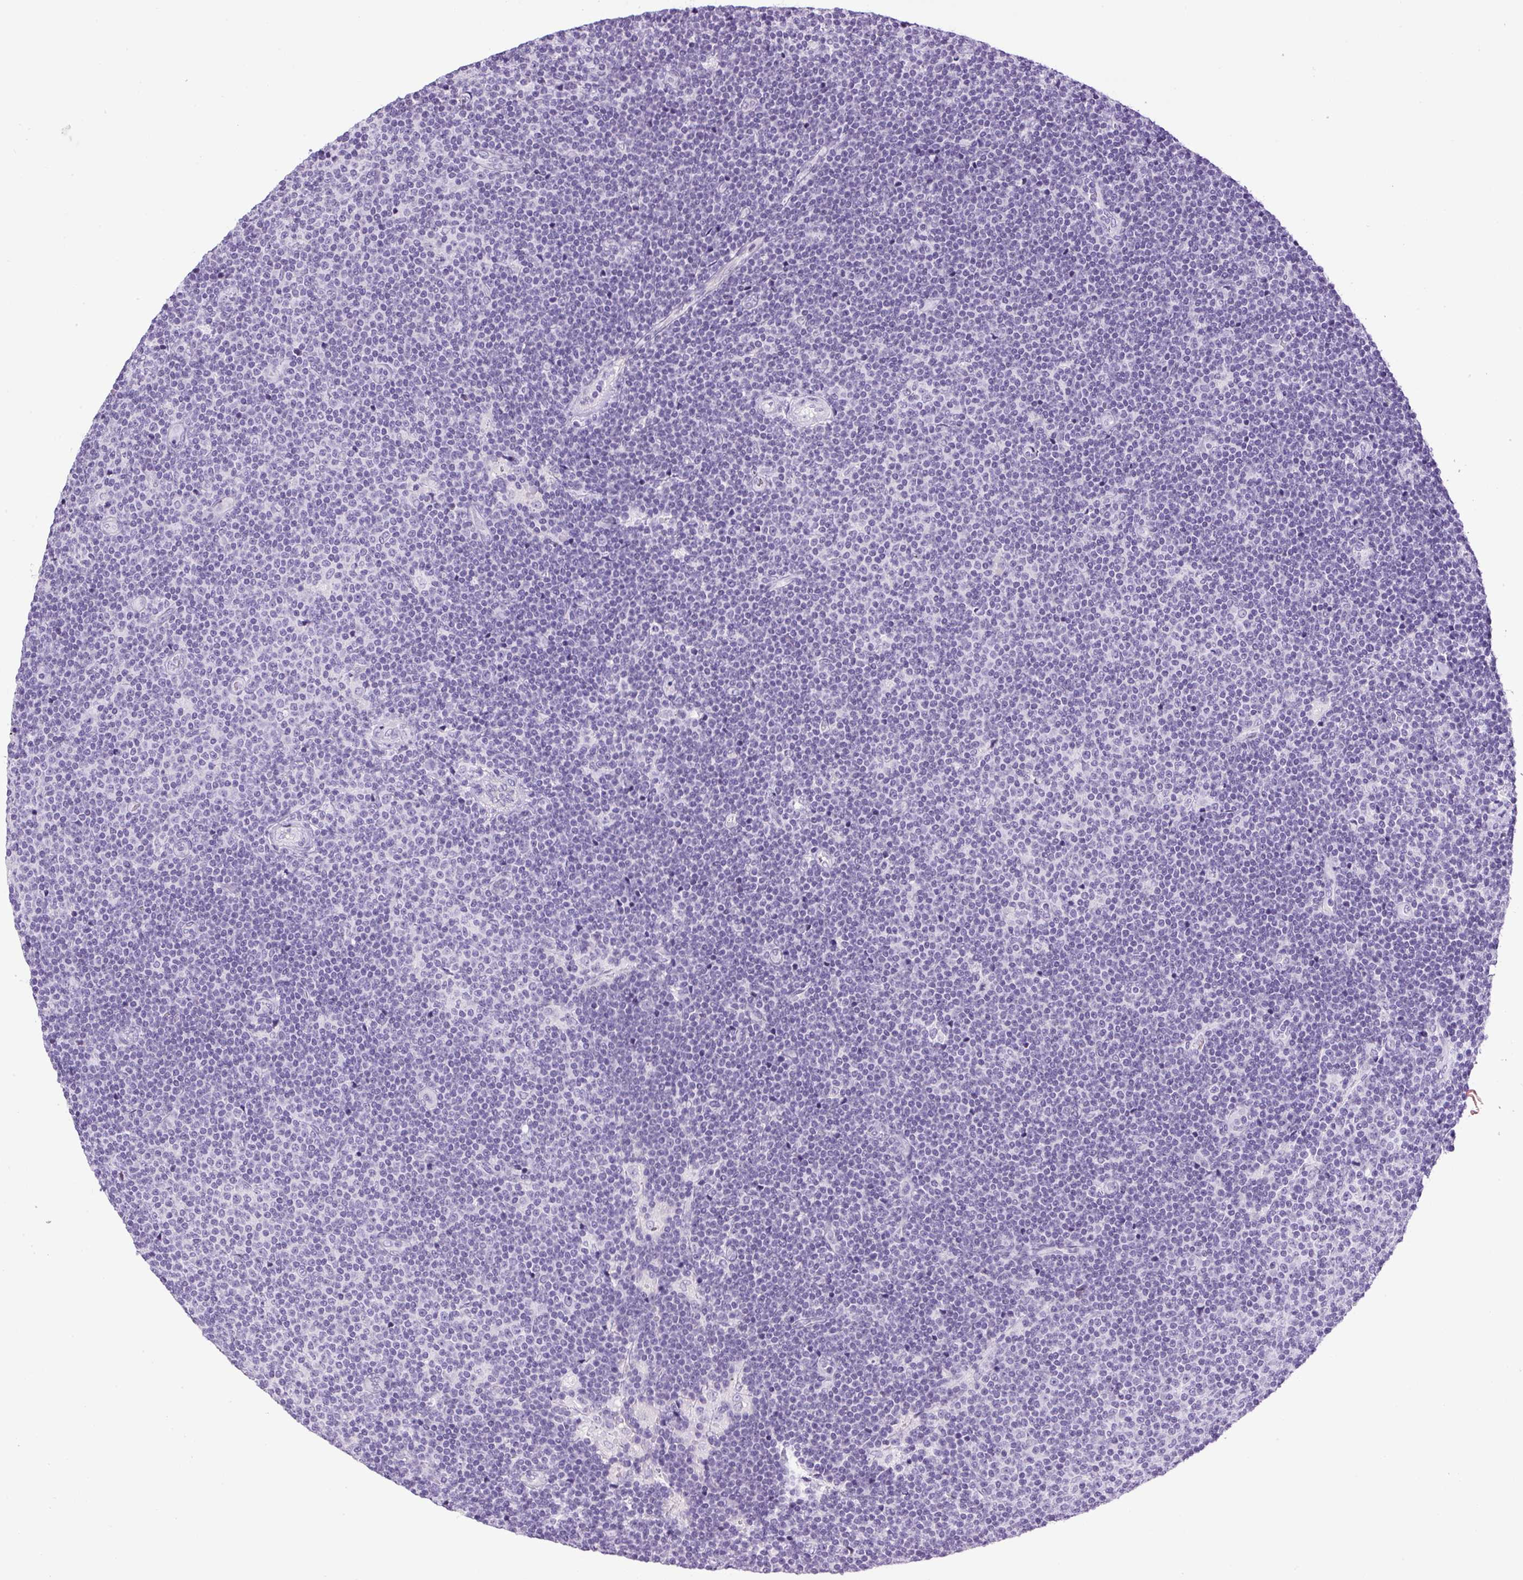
{"staining": {"intensity": "negative", "quantity": "none", "location": "none"}, "tissue": "lymphoma", "cell_type": "Tumor cells", "image_type": "cancer", "snomed": [{"axis": "morphology", "description": "Malignant lymphoma, non-Hodgkin's type, Low grade"}, {"axis": "topography", "description": "Lymph node"}], "caption": "Immunohistochemistry (IHC) histopathology image of neoplastic tissue: human malignant lymphoma, non-Hodgkin's type (low-grade) stained with DAB (3,3'-diaminobenzidine) reveals no significant protein positivity in tumor cells.", "gene": "RHBDD2", "patient": {"sex": "male", "age": 48}}